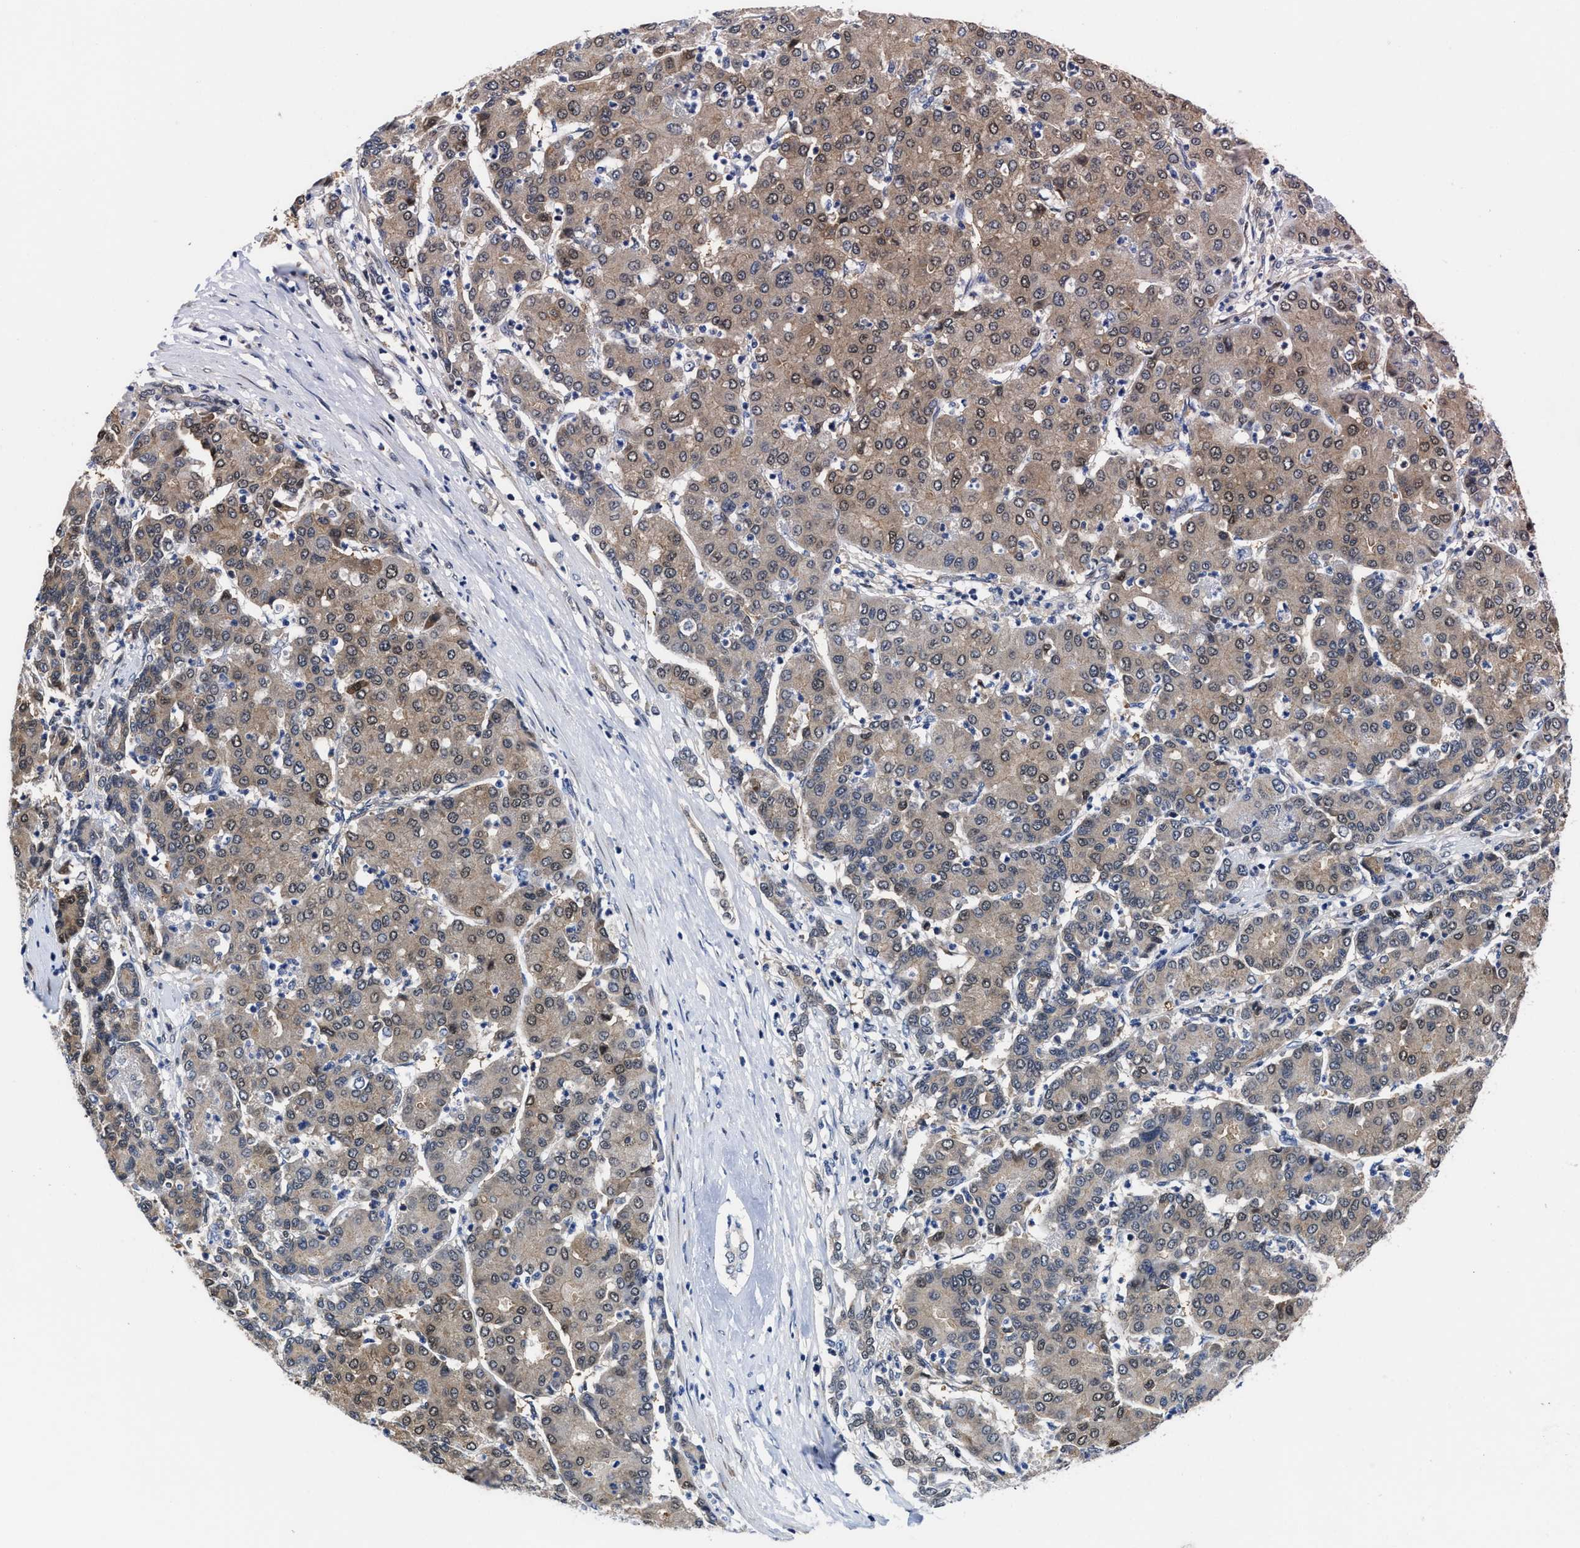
{"staining": {"intensity": "weak", "quantity": ">75%", "location": "cytoplasmic/membranous,nuclear"}, "tissue": "liver cancer", "cell_type": "Tumor cells", "image_type": "cancer", "snomed": [{"axis": "morphology", "description": "Carcinoma, Hepatocellular, NOS"}, {"axis": "topography", "description": "Liver"}], "caption": "Liver hepatocellular carcinoma stained for a protein shows weak cytoplasmic/membranous and nuclear positivity in tumor cells.", "gene": "KIF12", "patient": {"sex": "male", "age": 65}}